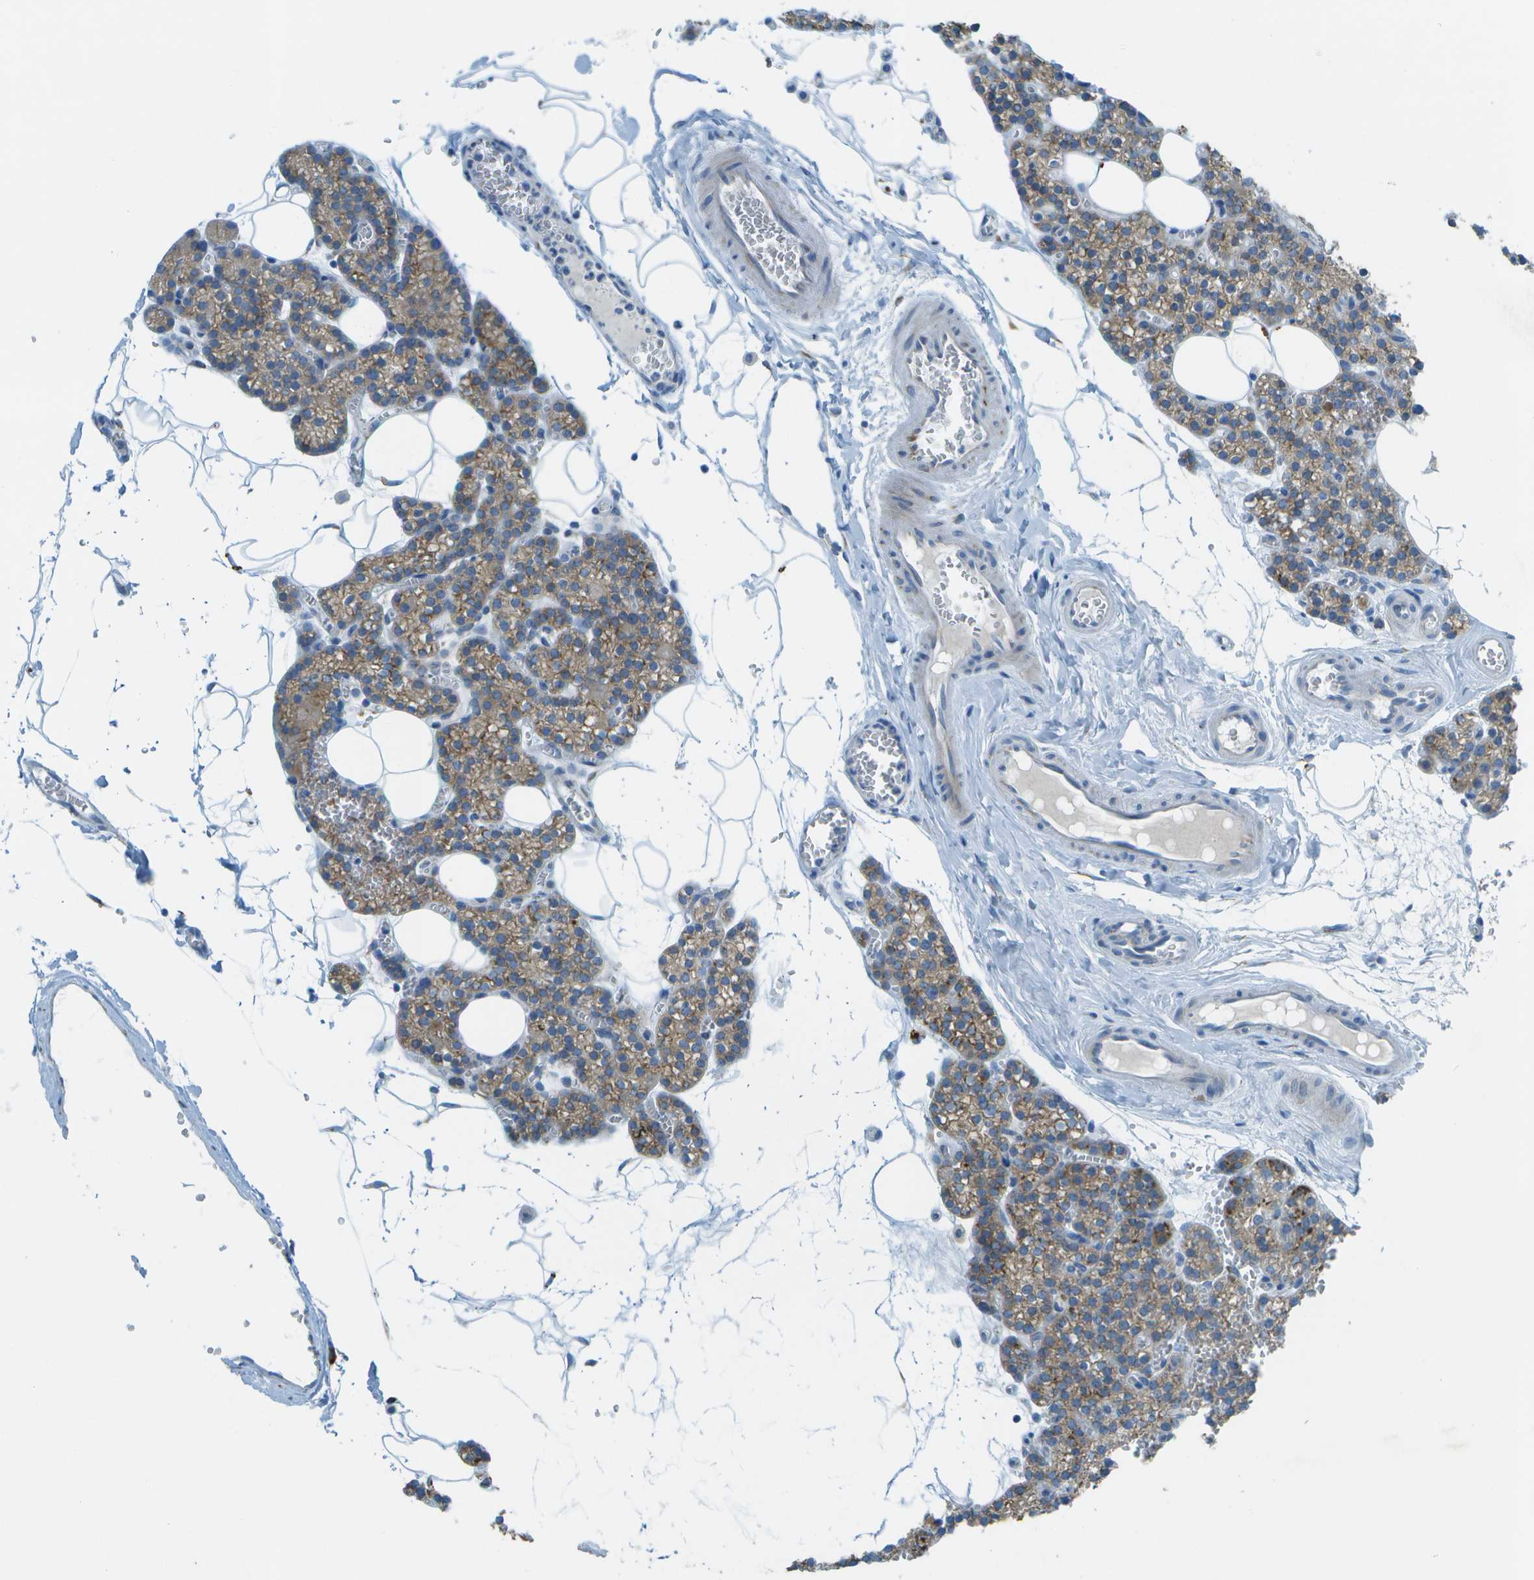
{"staining": {"intensity": "moderate", "quantity": ">75%", "location": "cytoplasmic/membranous"}, "tissue": "parathyroid gland", "cell_type": "Glandular cells", "image_type": "normal", "snomed": [{"axis": "morphology", "description": "Normal tissue, NOS"}, {"axis": "morphology", "description": "Adenoma, NOS"}, {"axis": "topography", "description": "Parathyroid gland"}], "caption": "An IHC micrograph of normal tissue is shown. Protein staining in brown labels moderate cytoplasmic/membranous positivity in parathyroid gland within glandular cells. The staining was performed using DAB, with brown indicating positive protein expression. Nuclei are stained blue with hematoxylin.", "gene": "KCTD3", "patient": {"sex": "female", "age": 58}}